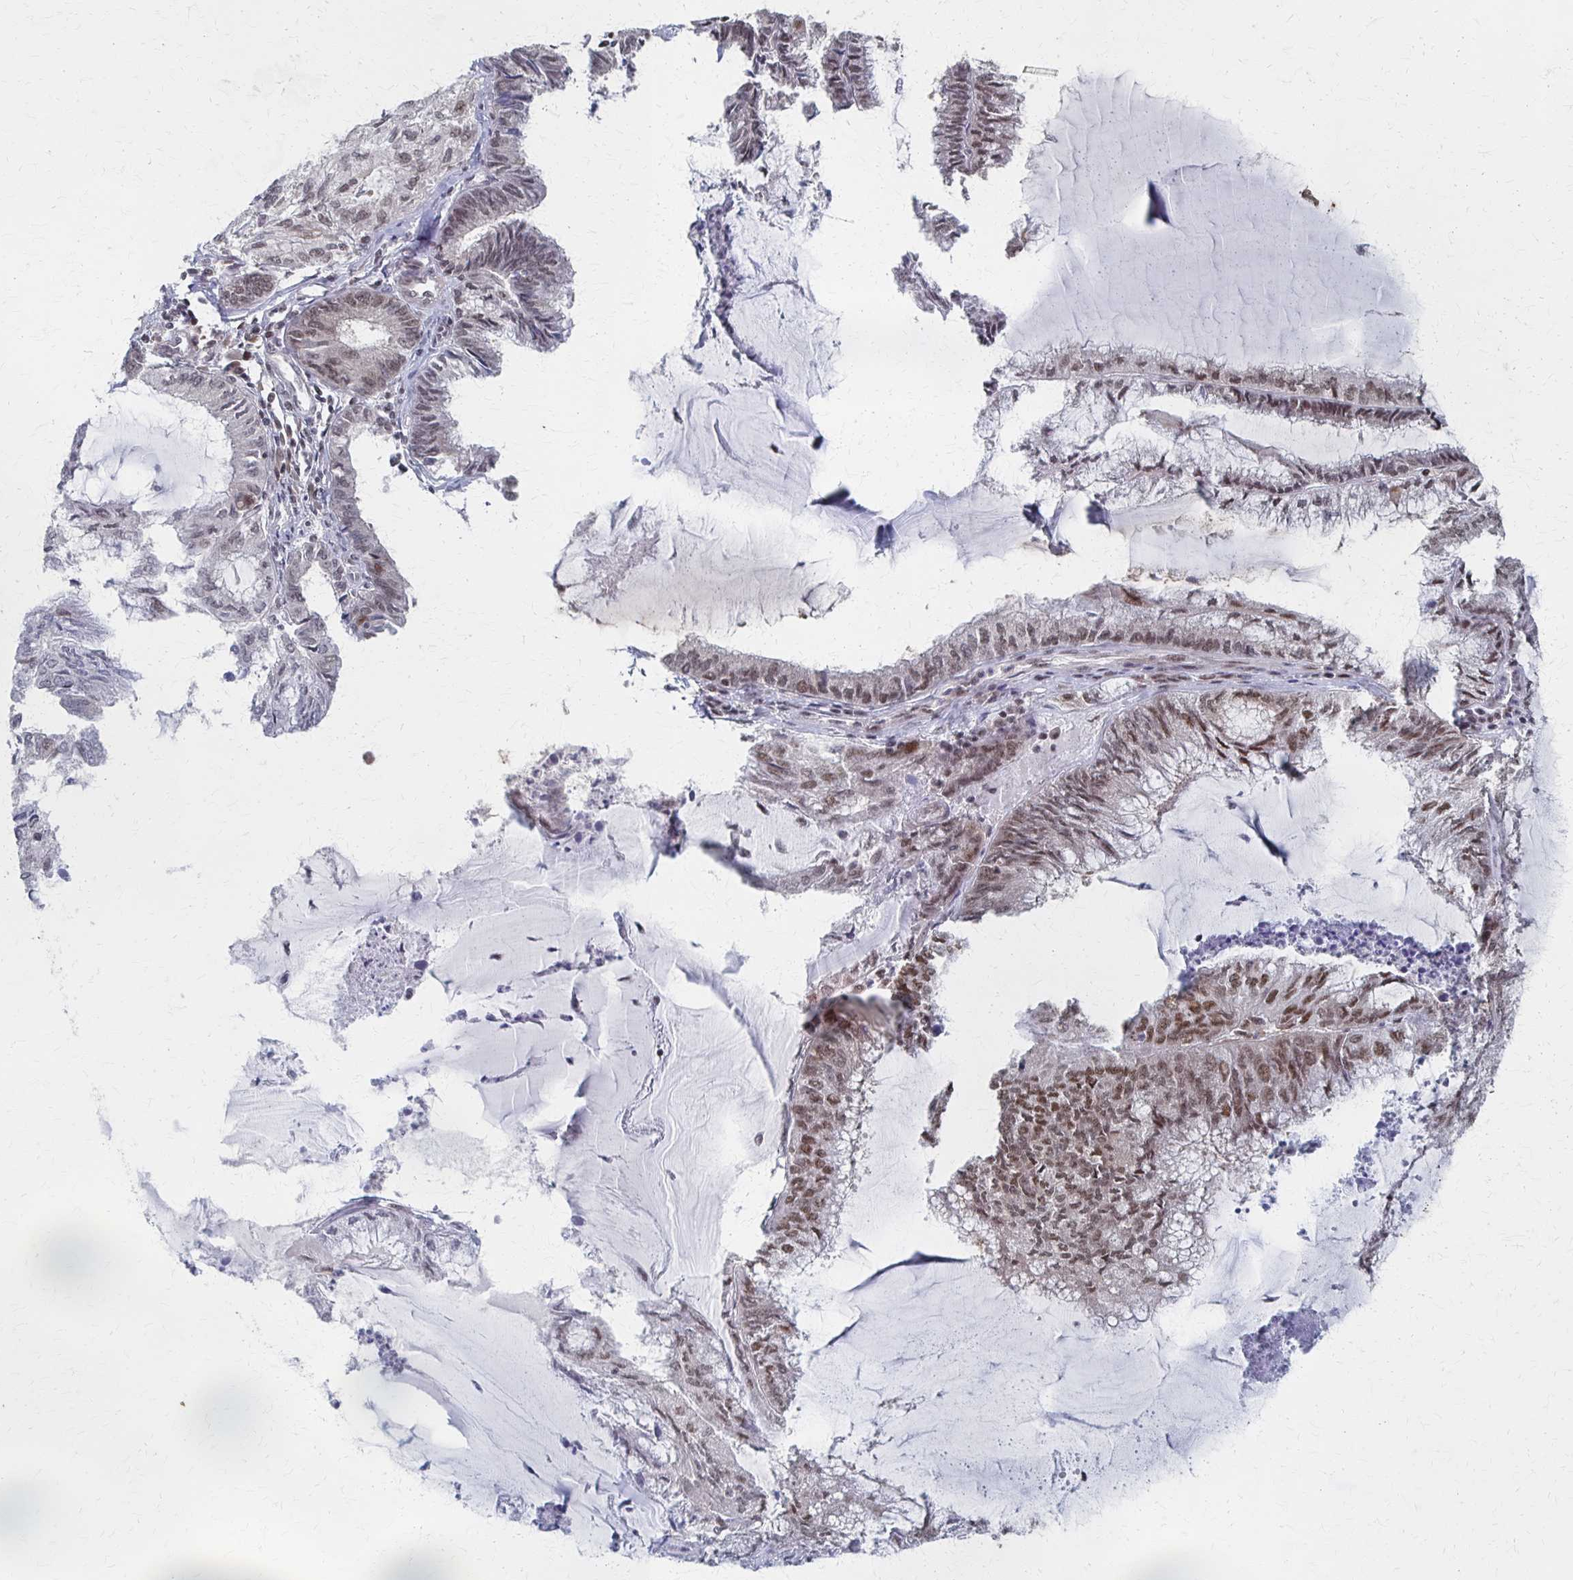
{"staining": {"intensity": "moderate", "quantity": ">75%", "location": "nuclear"}, "tissue": "endometrial cancer", "cell_type": "Tumor cells", "image_type": "cancer", "snomed": [{"axis": "morphology", "description": "Carcinoma, NOS"}, {"axis": "topography", "description": "Endometrium"}], "caption": "Immunohistochemical staining of endometrial cancer (carcinoma) exhibits medium levels of moderate nuclear staining in approximately >75% of tumor cells.", "gene": "GTF2B", "patient": {"sex": "female", "age": 62}}